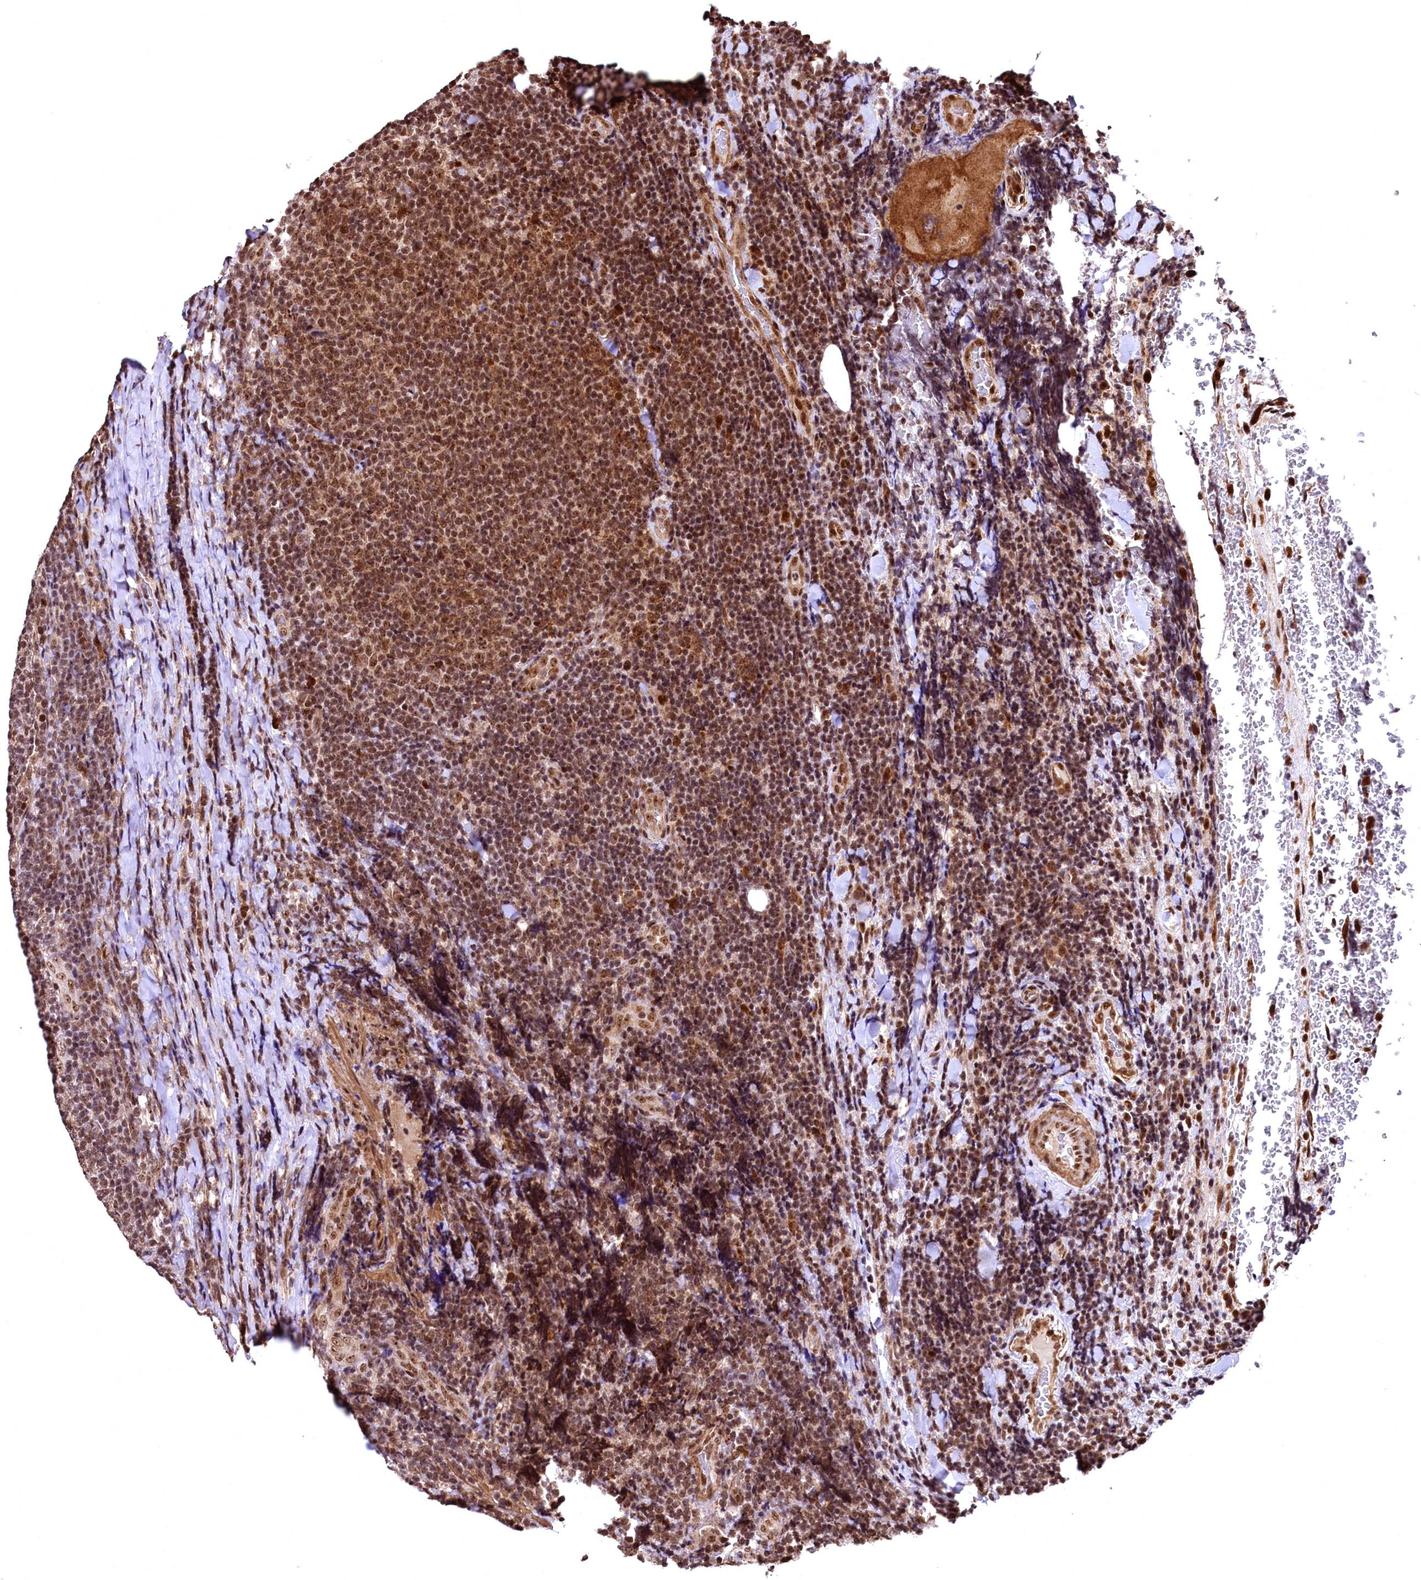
{"staining": {"intensity": "moderate", "quantity": ">75%", "location": "cytoplasmic/membranous,nuclear"}, "tissue": "lymphoma", "cell_type": "Tumor cells", "image_type": "cancer", "snomed": [{"axis": "morphology", "description": "Malignant lymphoma, non-Hodgkin's type, Low grade"}, {"axis": "topography", "description": "Lymph node"}], "caption": "This is an image of immunohistochemistry (IHC) staining of low-grade malignant lymphoma, non-Hodgkin's type, which shows moderate expression in the cytoplasmic/membranous and nuclear of tumor cells.", "gene": "PDS5B", "patient": {"sex": "male", "age": 66}}